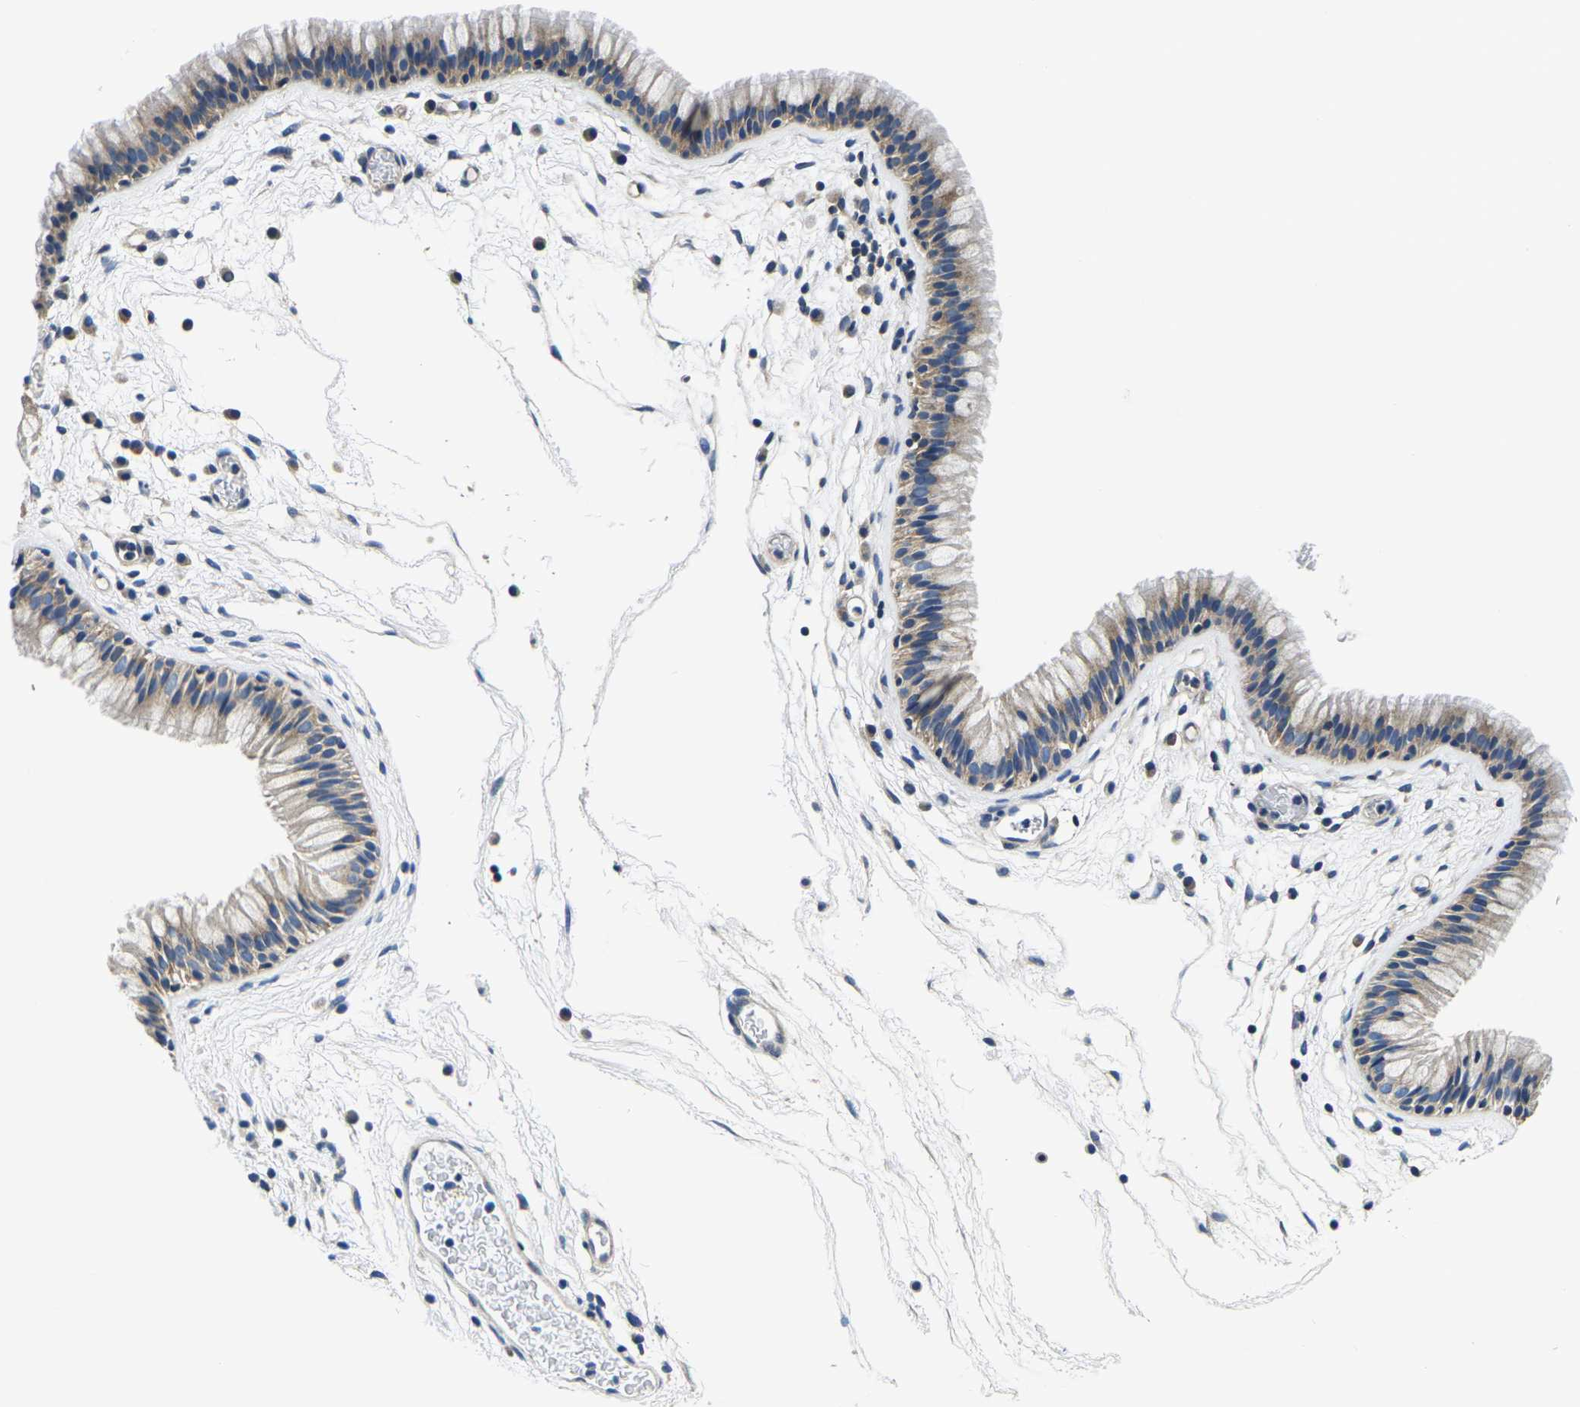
{"staining": {"intensity": "weak", "quantity": ">75%", "location": "cytoplasmic/membranous"}, "tissue": "nasopharynx", "cell_type": "Respiratory epithelial cells", "image_type": "normal", "snomed": [{"axis": "morphology", "description": "Normal tissue, NOS"}, {"axis": "morphology", "description": "Inflammation, NOS"}, {"axis": "topography", "description": "Nasopharynx"}], "caption": "A brown stain shows weak cytoplasmic/membranous staining of a protein in respiratory epithelial cells of unremarkable nasopharynx. (DAB = brown stain, brightfield microscopy at high magnification).", "gene": "GSK3B", "patient": {"sex": "male", "age": 48}}